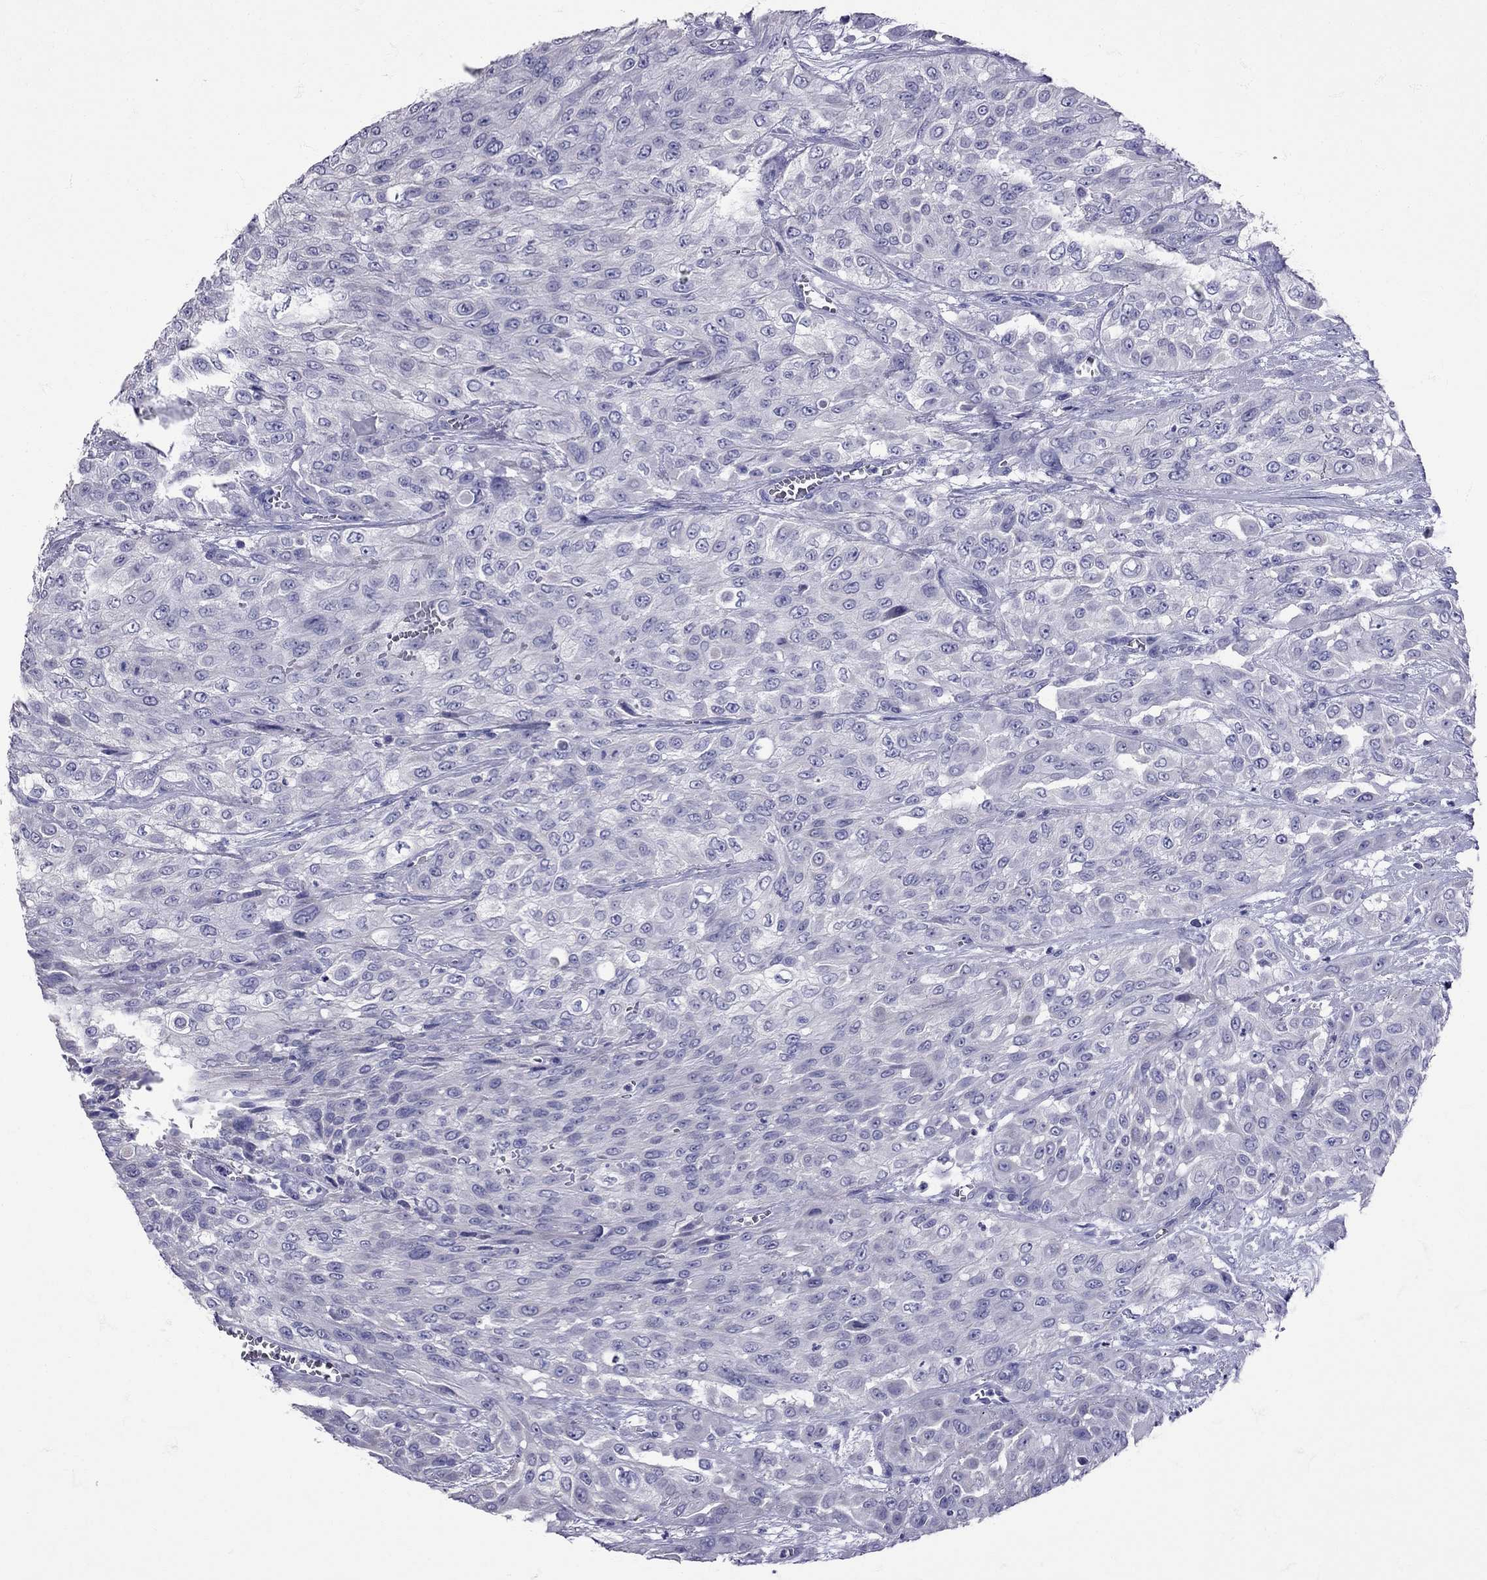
{"staining": {"intensity": "negative", "quantity": "none", "location": "none"}, "tissue": "urothelial cancer", "cell_type": "Tumor cells", "image_type": "cancer", "snomed": [{"axis": "morphology", "description": "Urothelial carcinoma, High grade"}, {"axis": "topography", "description": "Urinary bladder"}], "caption": "Photomicrograph shows no significant protein staining in tumor cells of high-grade urothelial carcinoma.", "gene": "TBR1", "patient": {"sex": "male", "age": 57}}